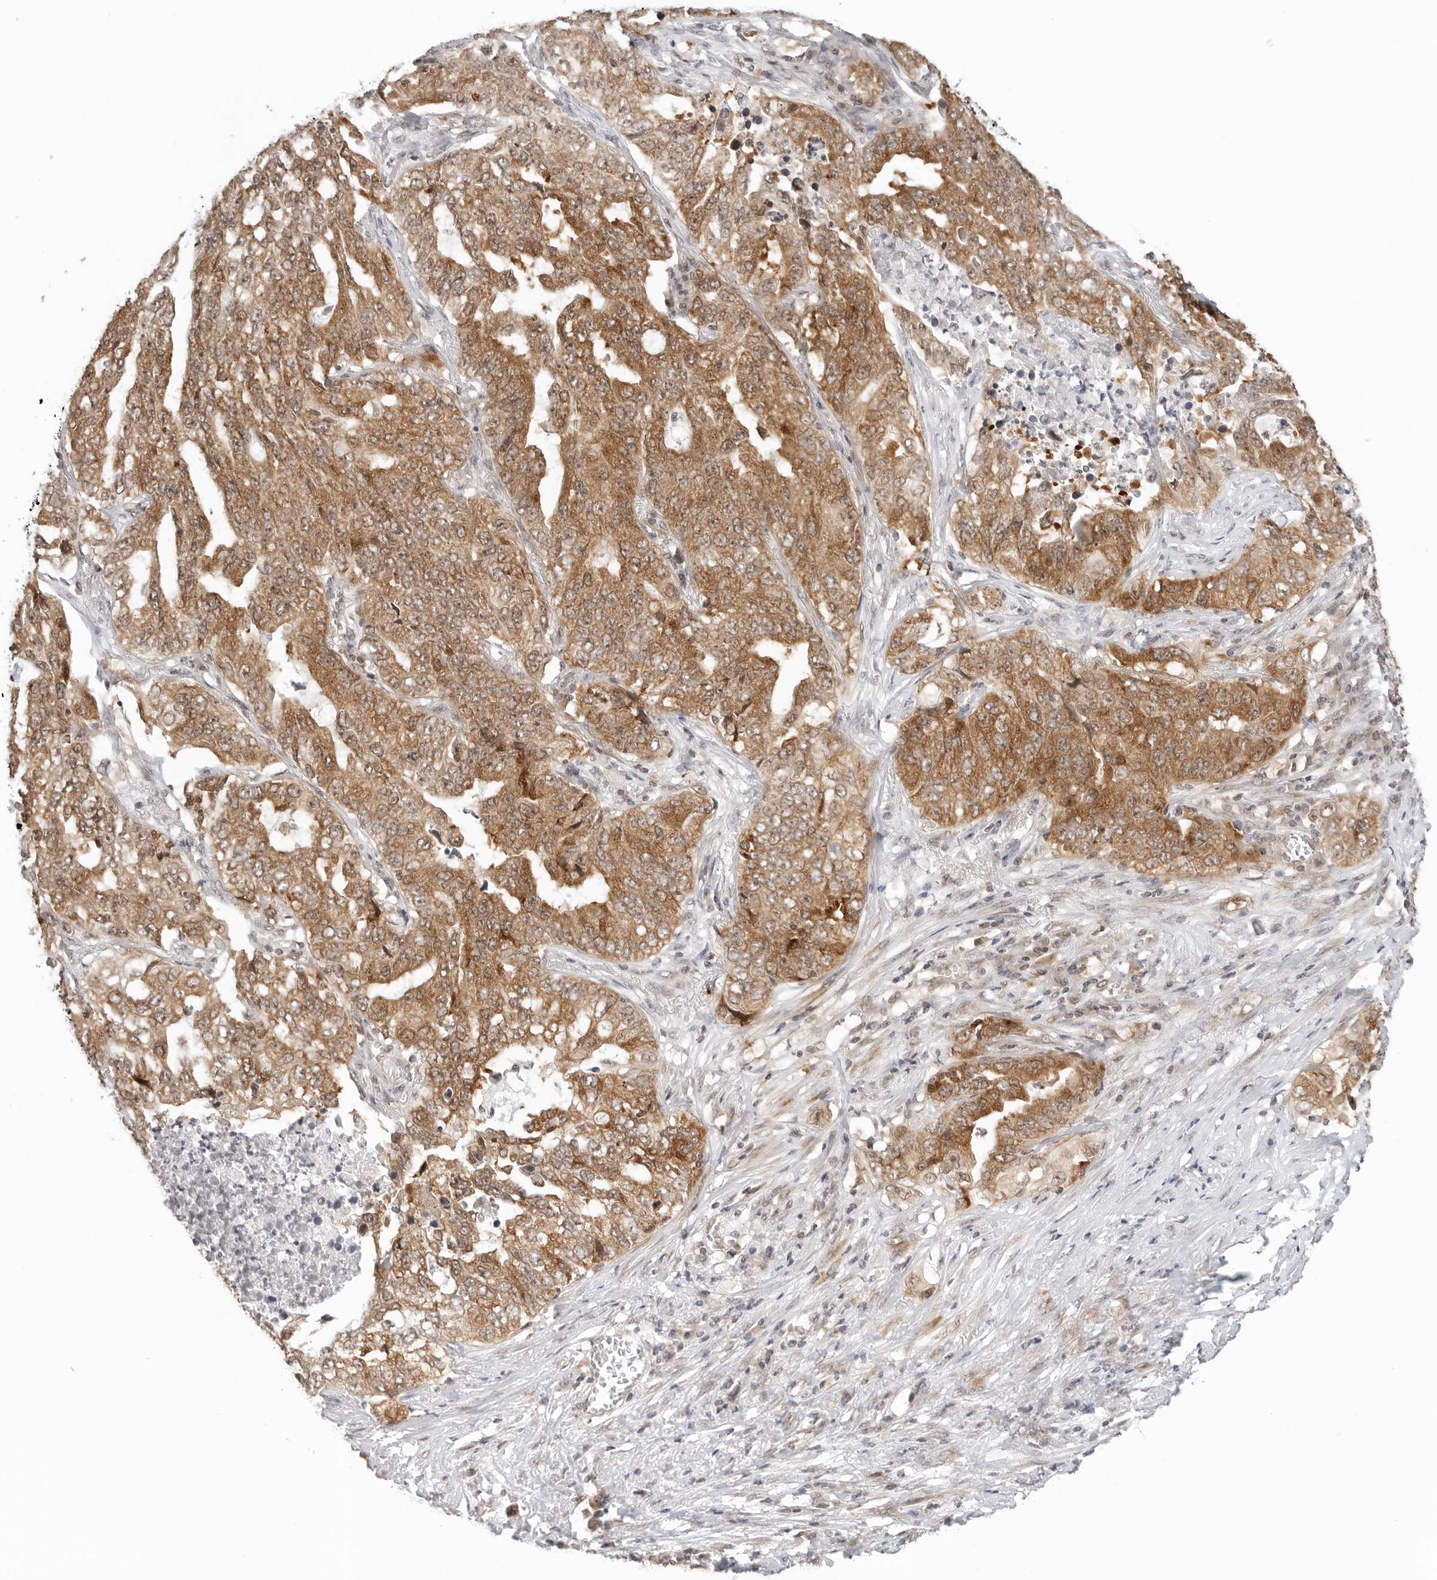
{"staining": {"intensity": "moderate", "quantity": ">75%", "location": "cytoplasmic/membranous"}, "tissue": "lung cancer", "cell_type": "Tumor cells", "image_type": "cancer", "snomed": [{"axis": "morphology", "description": "Adenocarcinoma, NOS"}, {"axis": "topography", "description": "Lung"}], "caption": "This micrograph displays lung cancer (adenocarcinoma) stained with immunohistochemistry (IHC) to label a protein in brown. The cytoplasmic/membranous of tumor cells show moderate positivity for the protein. Nuclei are counter-stained blue.", "gene": "METAP1", "patient": {"sex": "female", "age": 51}}